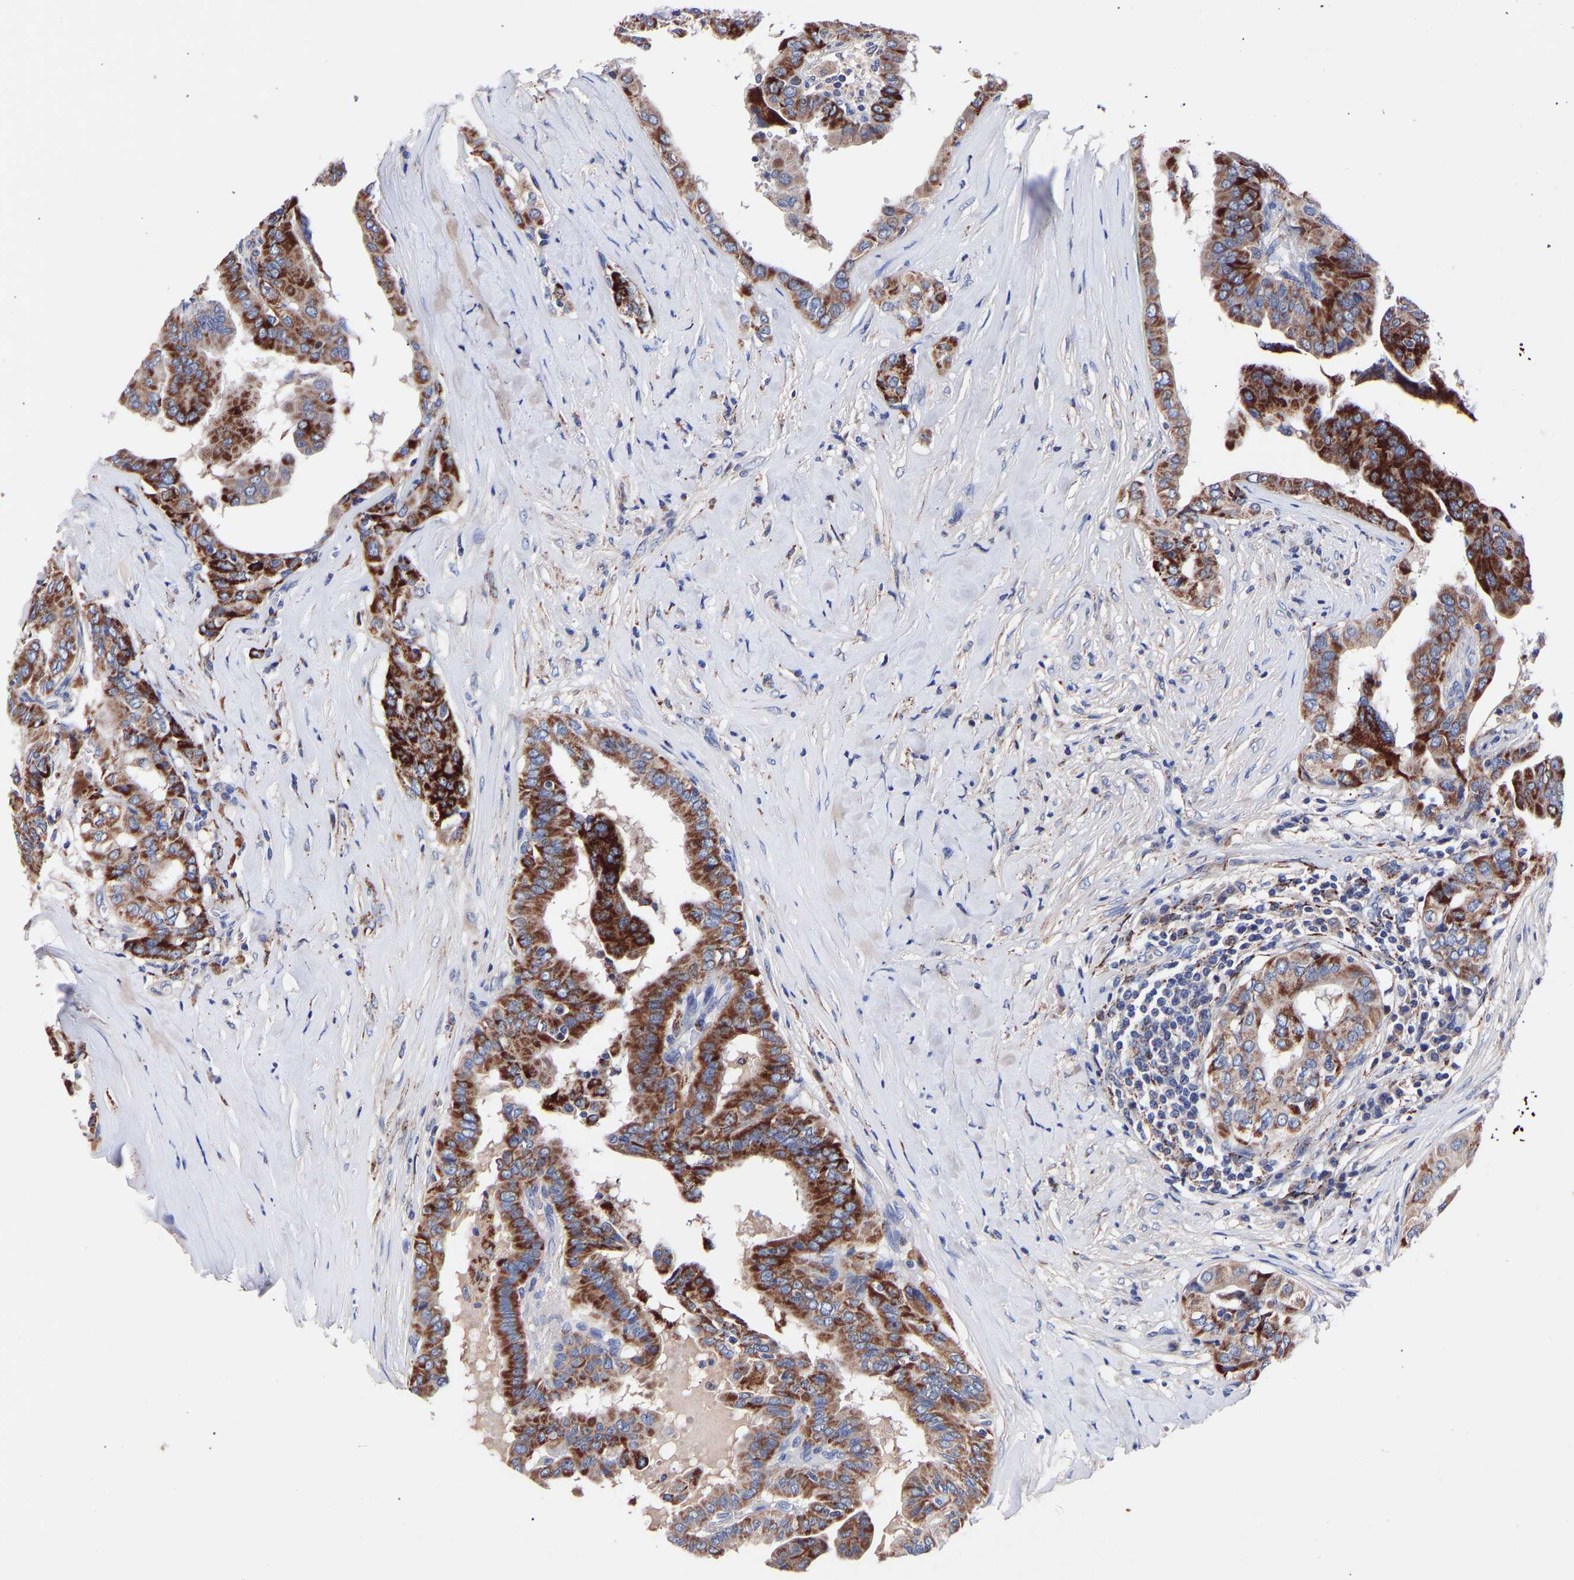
{"staining": {"intensity": "strong", "quantity": ">75%", "location": "cytoplasmic/membranous"}, "tissue": "thyroid cancer", "cell_type": "Tumor cells", "image_type": "cancer", "snomed": [{"axis": "morphology", "description": "Papillary adenocarcinoma, NOS"}, {"axis": "topography", "description": "Thyroid gland"}], "caption": "Thyroid papillary adenocarcinoma stained with a brown dye displays strong cytoplasmic/membranous positive positivity in approximately >75% of tumor cells.", "gene": "SEM1", "patient": {"sex": "male", "age": 33}}